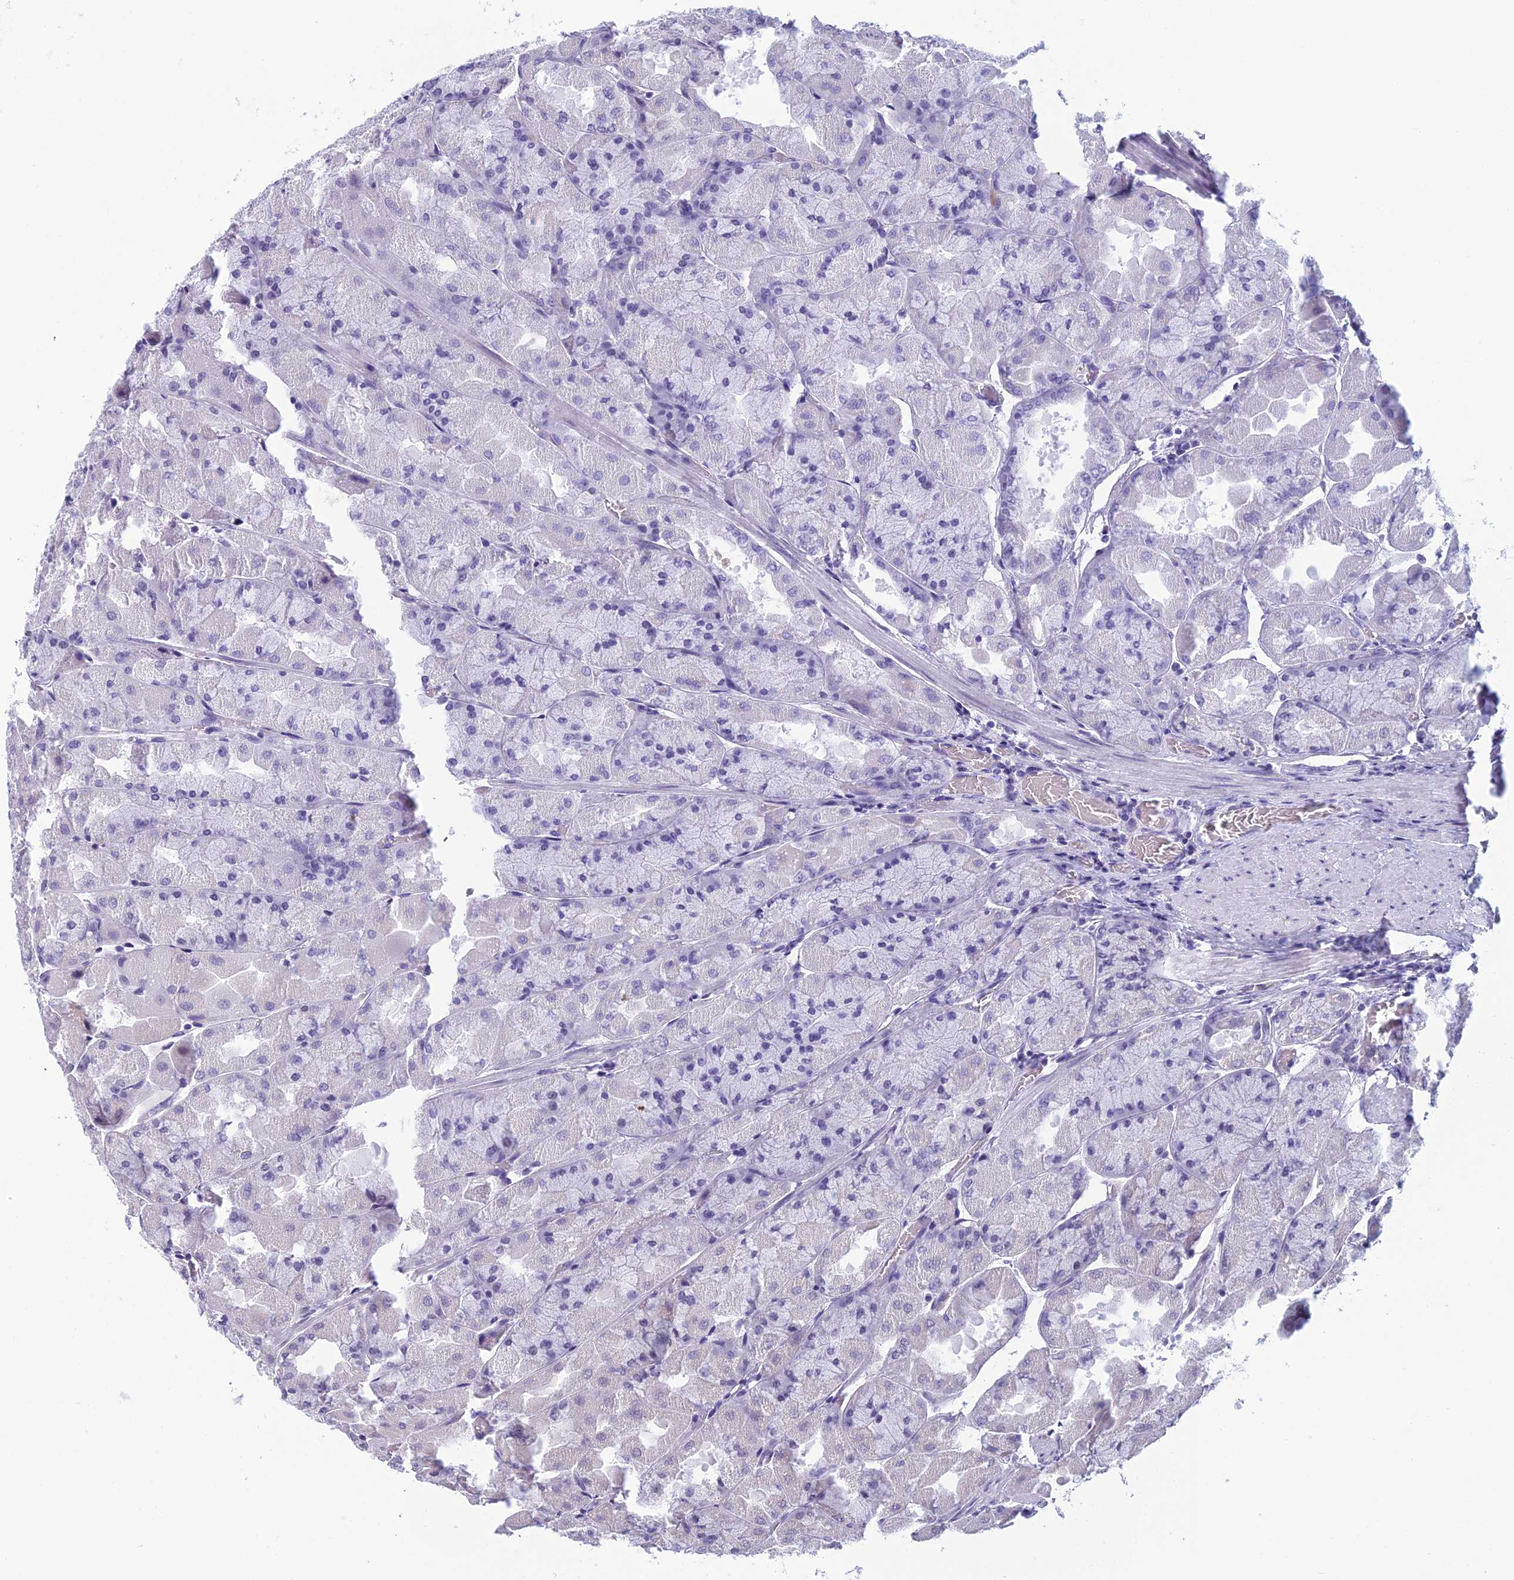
{"staining": {"intensity": "negative", "quantity": "none", "location": "none"}, "tissue": "stomach", "cell_type": "Glandular cells", "image_type": "normal", "snomed": [{"axis": "morphology", "description": "Normal tissue, NOS"}, {"axis": "topography", "description": "Stomach"}], "caption": "Glandular cells show no significant positivity in normal stomach. (Immunohistochemistry, brightfield microscopy, high magnification).", "gene": "RGS17", "patient": {"sex": "female", "age": 61}}